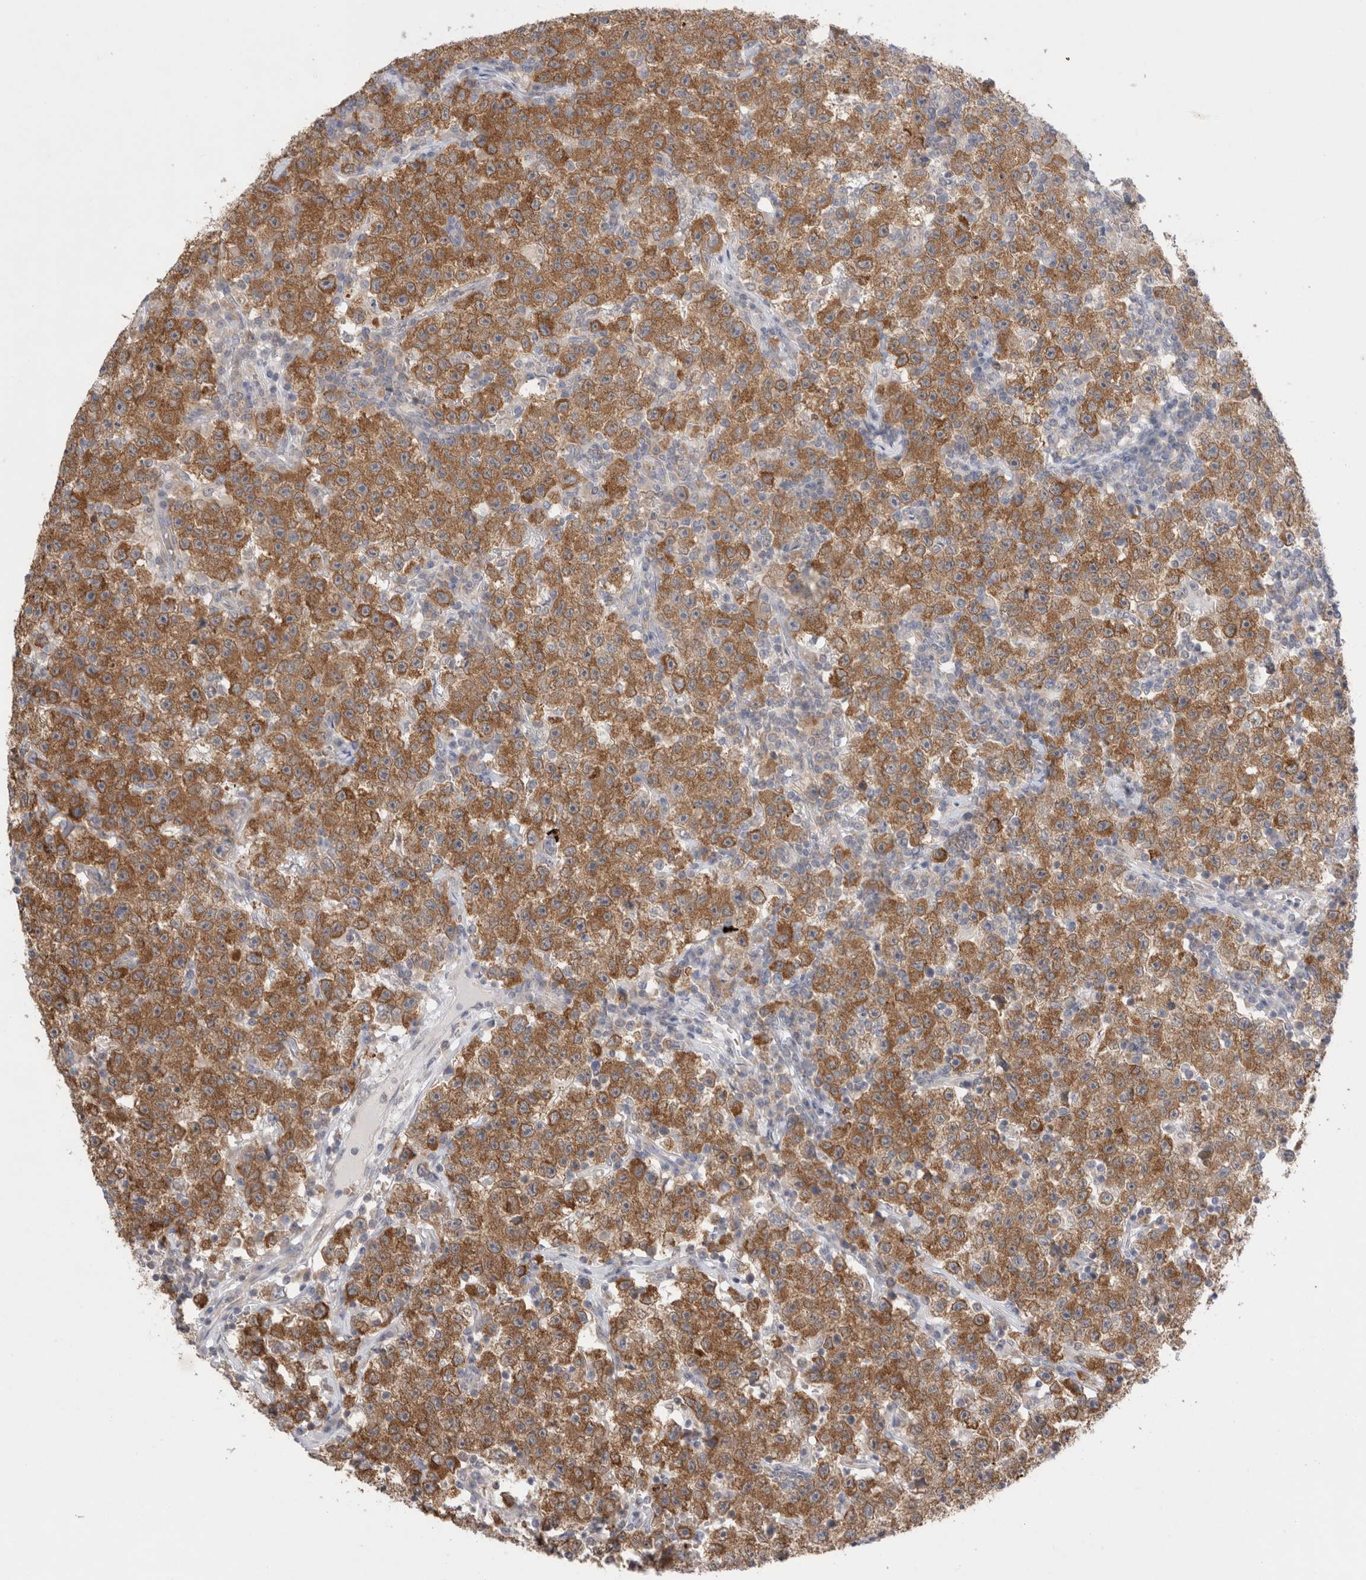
{"staining": {"intensity": "strong", "quantity": ">75%", "location": "cytoplasmic/membranous"}, "tissue": "testis cancer", "cell_type": "Tumor cells", "image_type": "cancer", "snomed": [{"axis": "morphology", "description": "Seminoma, NOS"}, {"axis": "topography", "description": "Testis"}], "caption": "Protein positivity by IHC displays strong cytoplasmic/membranous staining in about >75% of tumor cells in testis cancer (seminoma).", "gene": "NDOR1", "patient": {"sex": "male", "age": 22}}